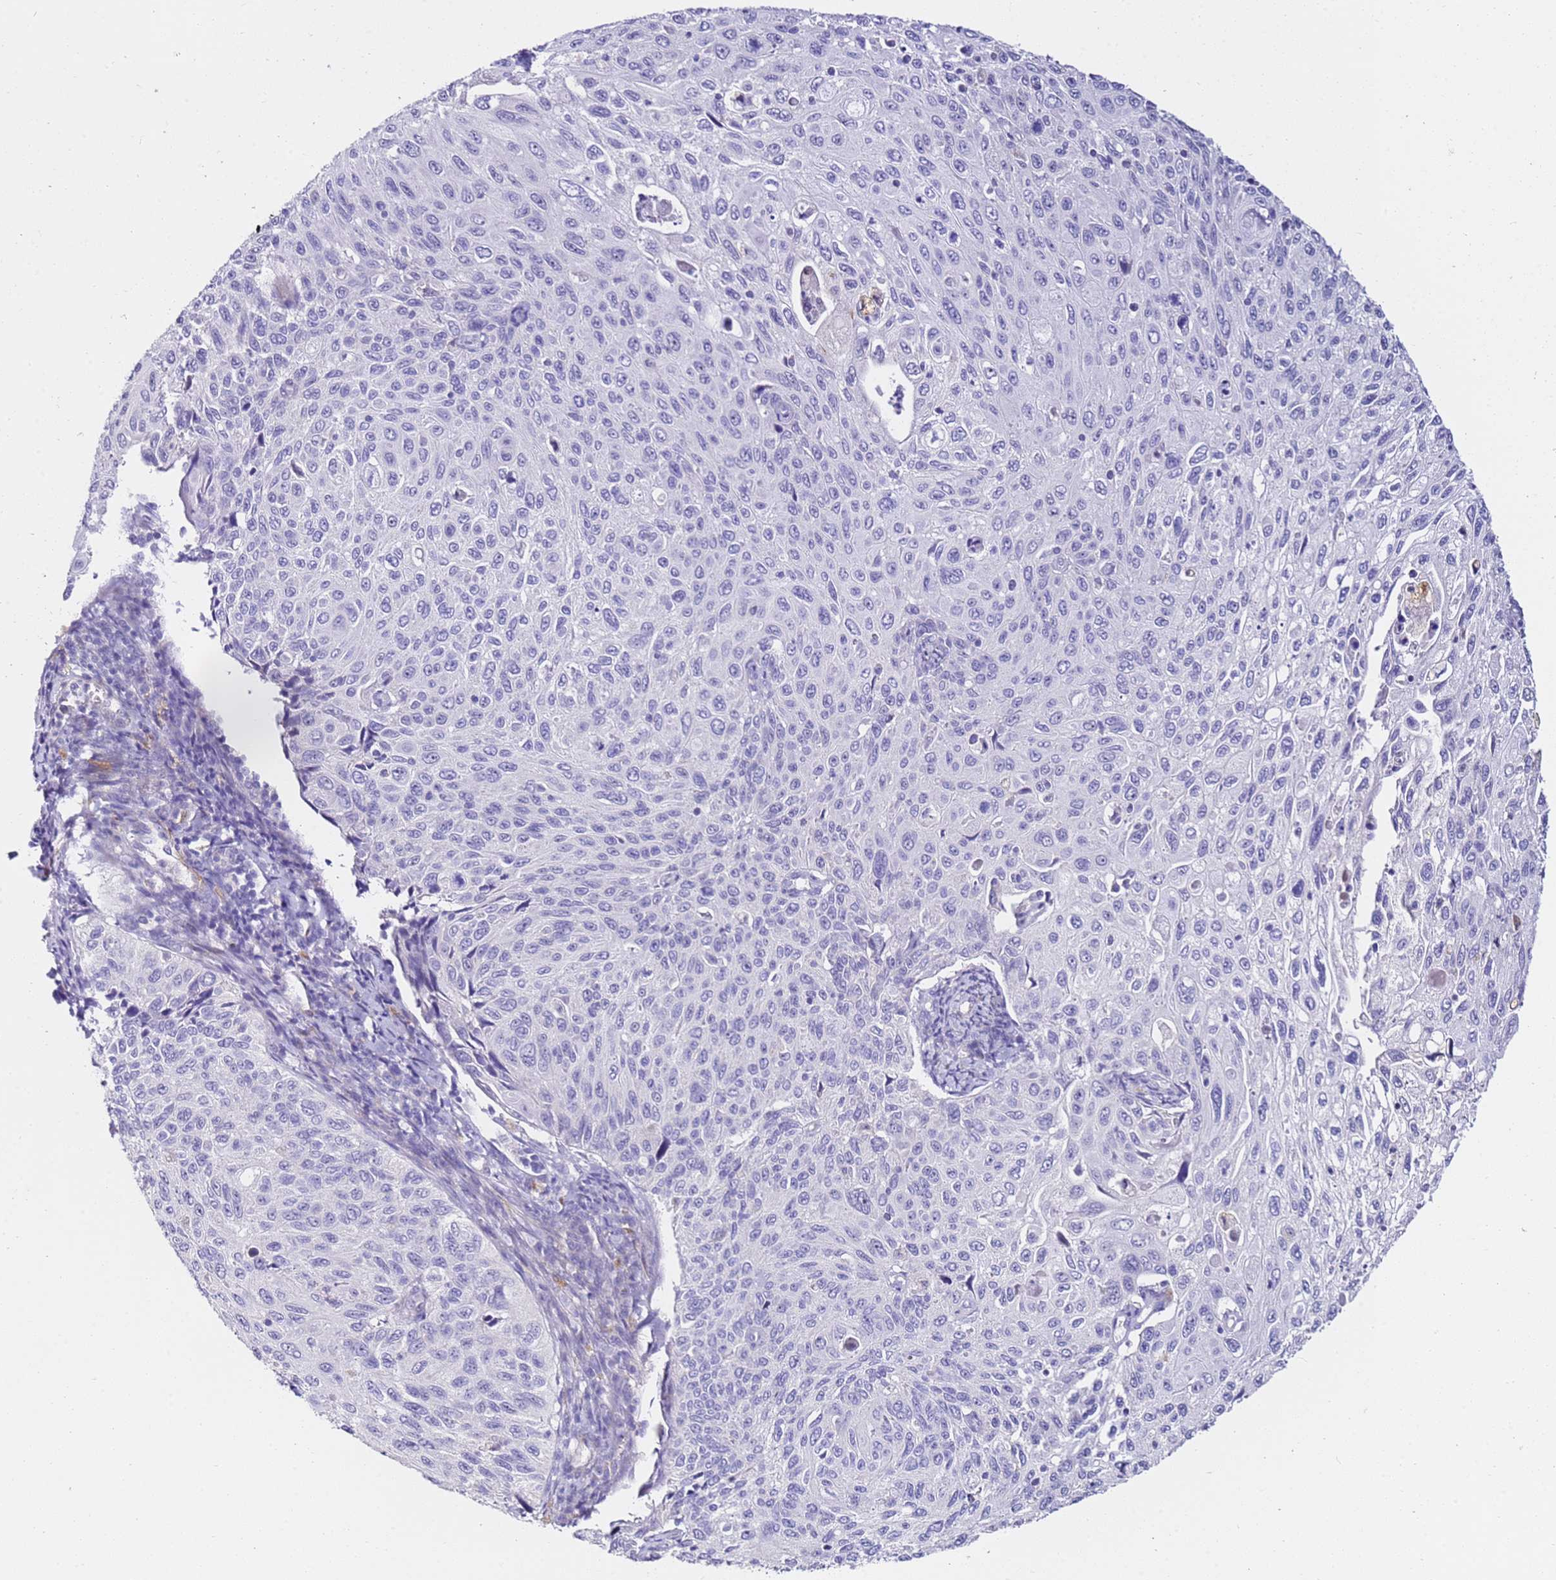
{"staining": {"intensity": "negative", "quantity": "none", "location": "none"}, "tissue": "cervical cancer", "cell_type": "Tumor cells", "image_type": "cancer", "snomed": [{"axis": "morphology", "description": "Squamous cell carcinoma, NOS"}, {"axis": "topography", "description": "Cervix"}], "caption": "The image shows no staining of tumor cells in cervical cancer (squamous cell carcinoma).", "gene": "HGD", "patient": {"sex": "female", "age": 70}}